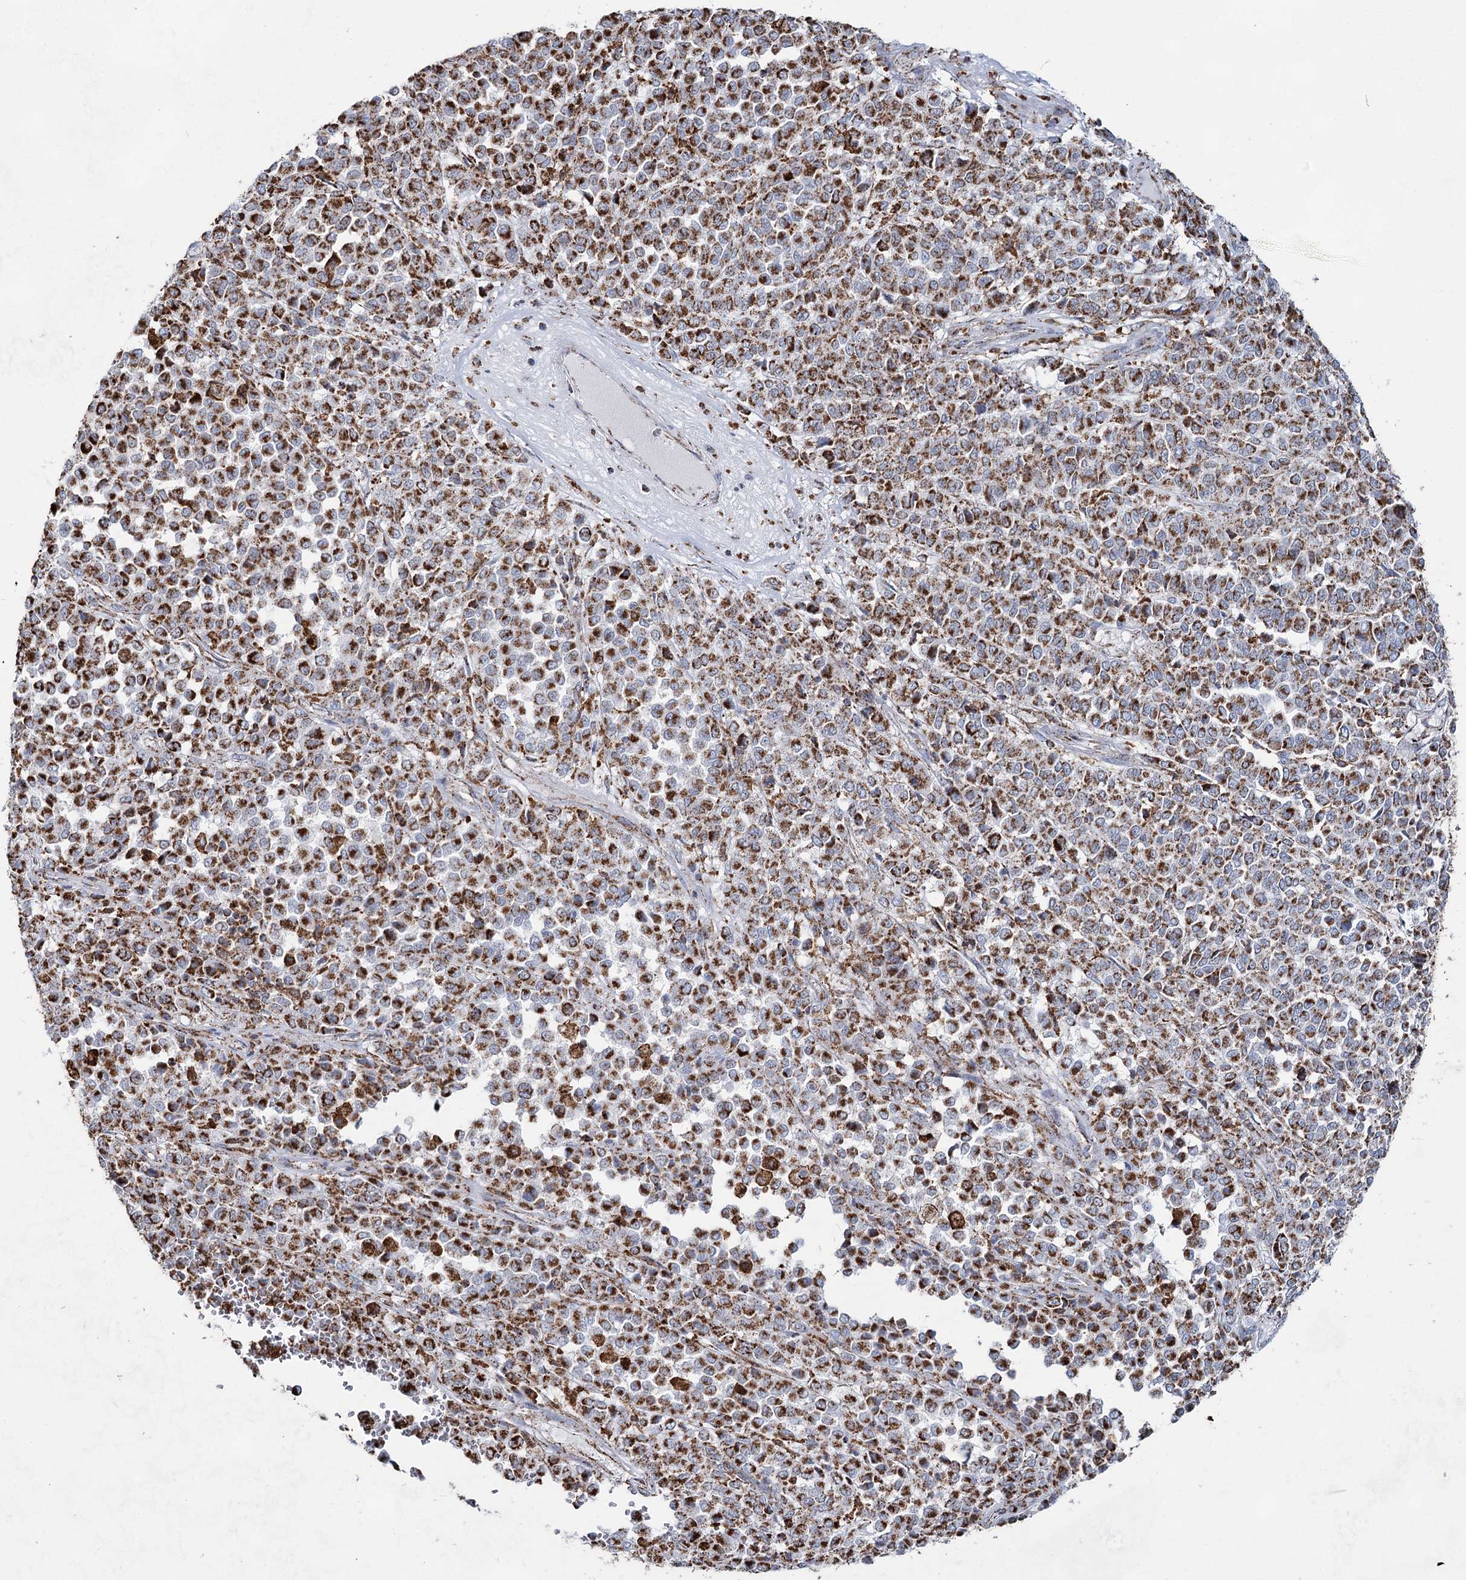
{"staining": {"intensity": "strong", "quantity": ">75%", "location": "cytoplasmic/membranous"}, "tissue": "melanoma", "cell_type": "Tumor cells", "image_type": "cancer", "snomed": [{"axis": "morphology", "description": "Malignant melanoma, Metastatic site"}, {"axis": "topography", "description": "Pancreas"}], "caption": "Human melanoma stained with a protein marker reveals strong staining in tumor cells.", "gene": "CWF19L1", "patient": {"sex": "female", "age": 30}}